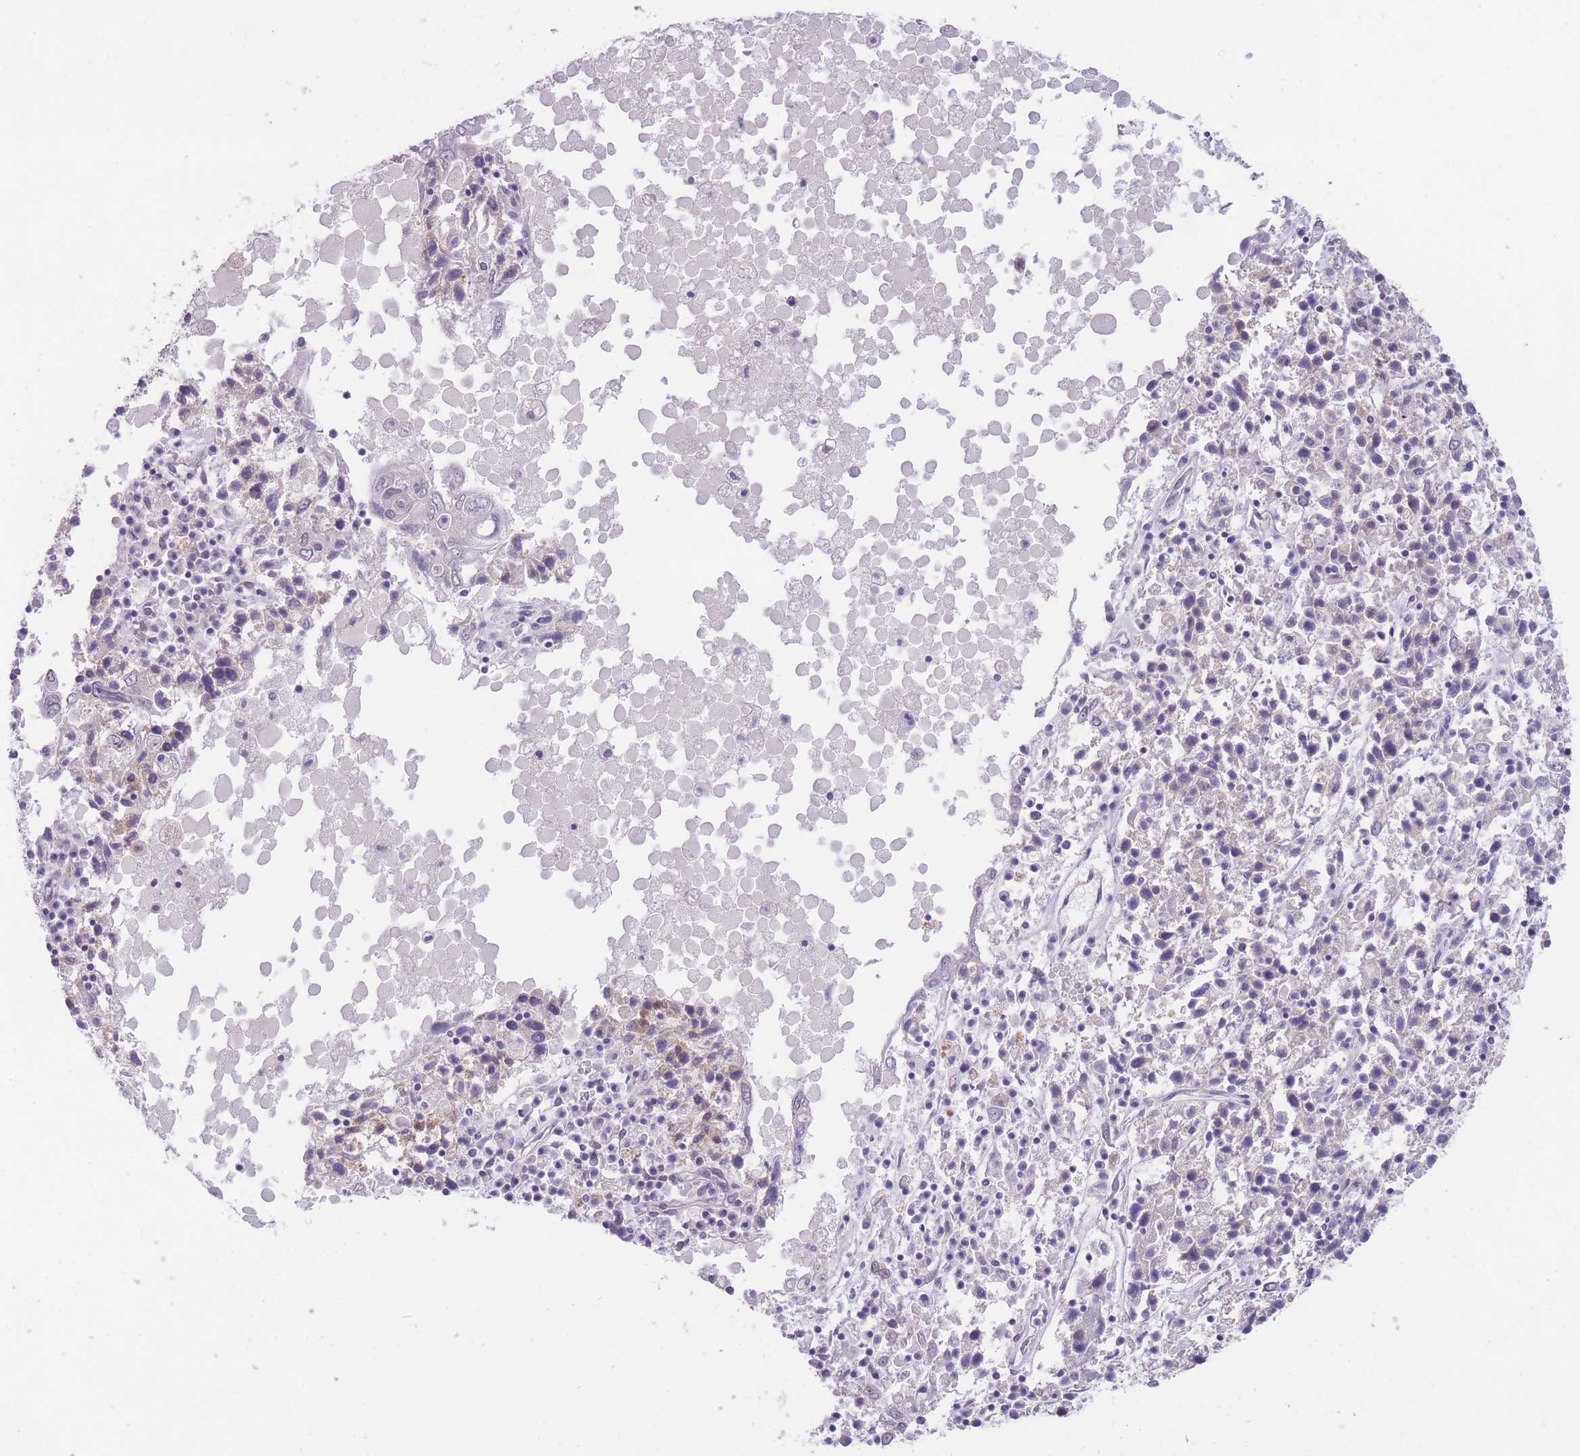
{"staining": {"intensity": "negative", "quantity": "none", "location": "none"}, "tissue": "ovarian cancer", "cell_type": "Tumor cells", "image_type": "cancer", "snomed": [{"axis": "morphology", "description": "Carcinoma, endometroid"}, {"axis": "topography", "description": "Ovary"}], "caption": "A high-resolution micrograph shows immunohistochemistry staining of ovarian endometroid carcinoma, which displays no significant expression in tumor cells.", "gene": "QTRT1", "patient": {"sex": "female", "age": 62}}